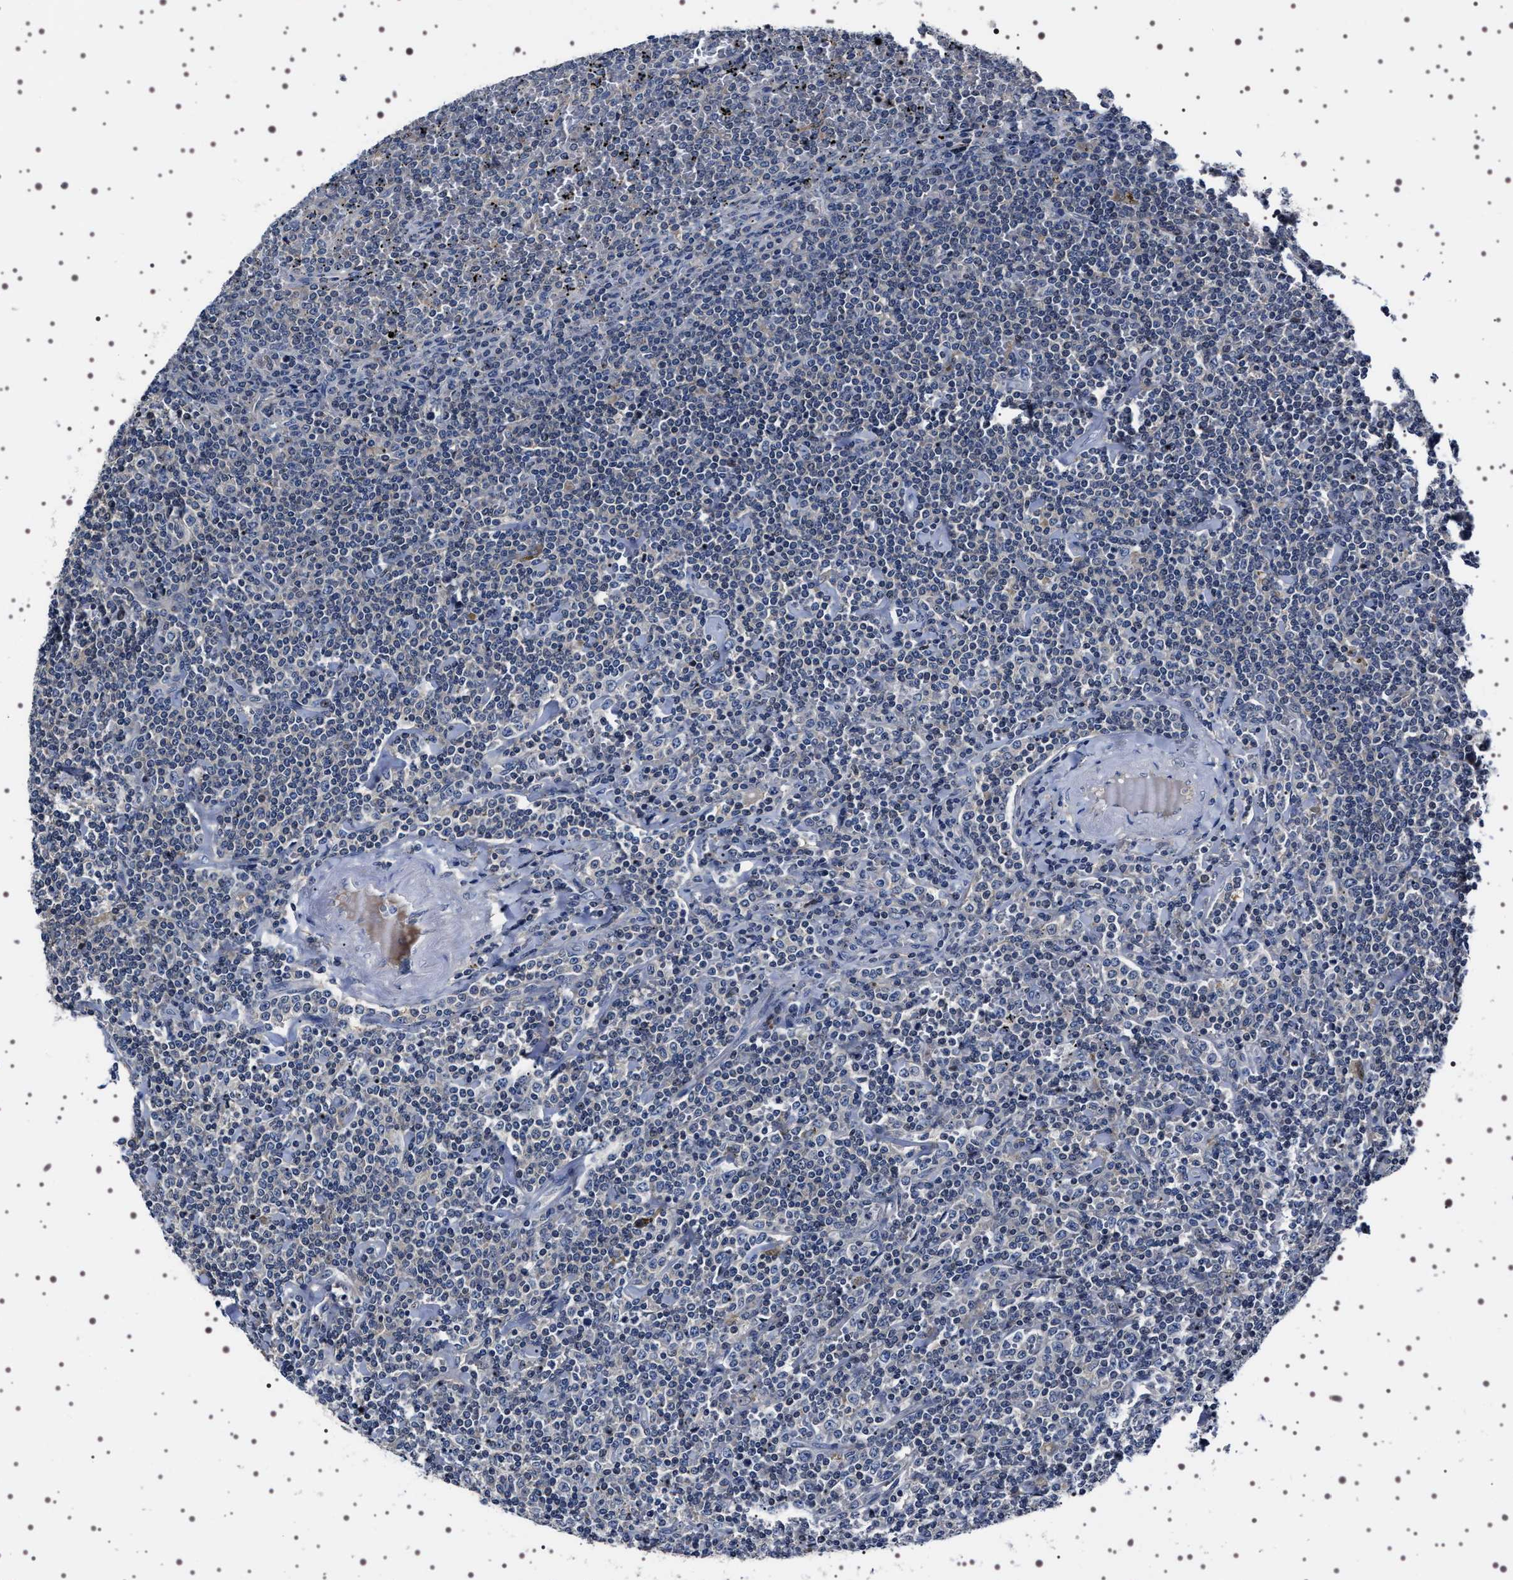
{"staining": {"intensity": "negative", "quantity": "none", "location": "none"}, "tissue": "lymphoma", "cell_type": "Tumor cells", "image_type": "cancer", "snomed": [{"axis": "morphology", "description": "Malignant lymphoma, non-Hodgkin's type, Low grade"}, {"axis": "topography", "description": "Spleen"}], "caption": "A photomicrograph of human low-grade malignant lymphoma, non-Hodgkin's type is negative for staining in tumor cells.", "gene": "TARBP1", "patient": {"sex": "female", "age": 19}}